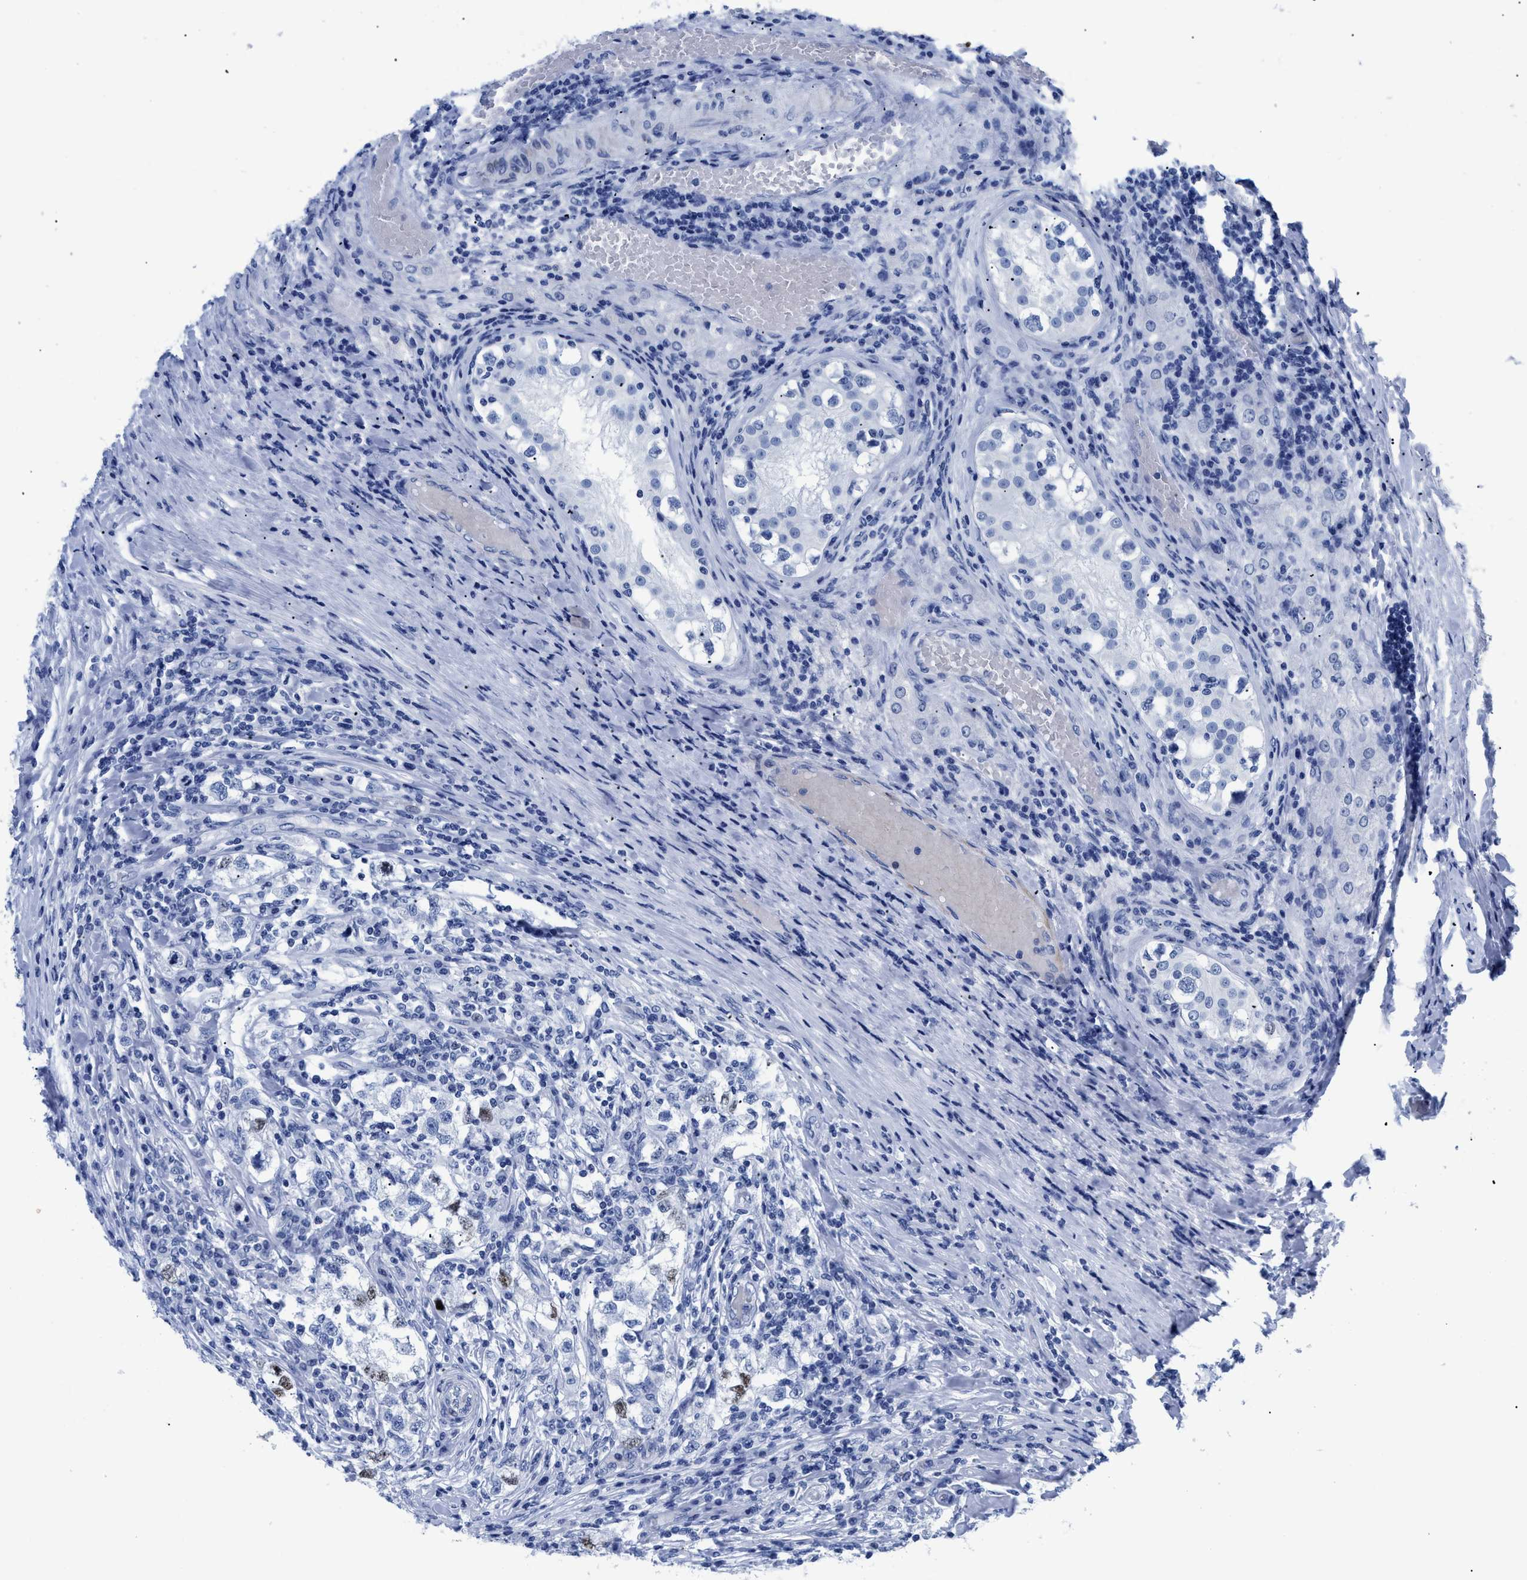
{"staining": {"intensity": "negative", "quantity": "none", "location": "none"}, "tissue": "testis cancer", "cell_type": "Tumor cells", "image_type": "cancer", "snomed": [{"axis": "morphology", "description": "Carcinoma, Embryonal, NOS"}, {"axis": "topography", "description": "Testis"}], "caption": "The histopathology image demonstrates no significant staining in tumor cells of testis embryonal carcinoma. (Brightfield microscopy of DAB immunohistochemistry (IHC) at high magnification).", "gene": "DUSP26", "patient": {"sex": "male", "age": 21}}